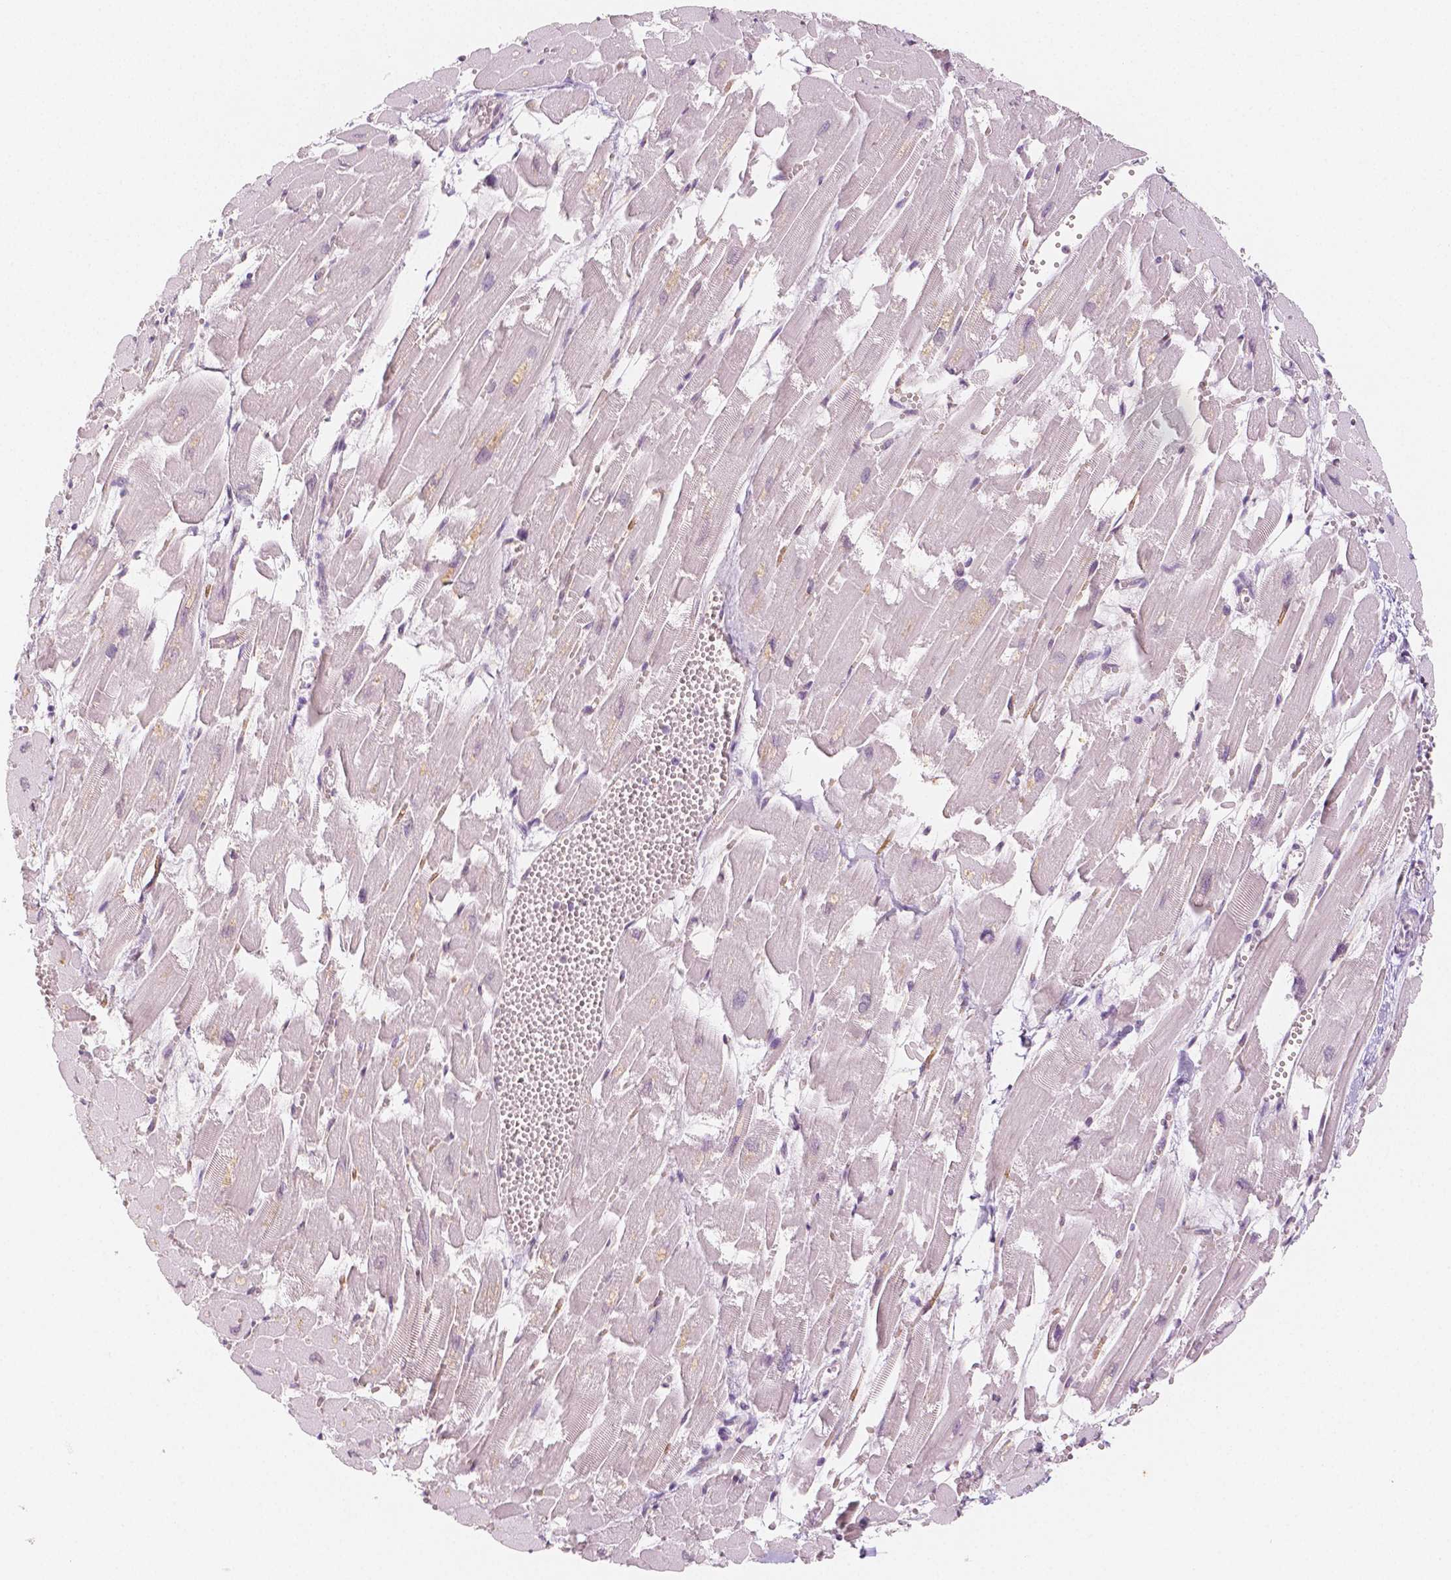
{"staining": {"intensity": "moderate", "quantity": "<25%", "location": "nuclear"}, "tissue": "heart muscle", "cell_type": "Cardiomyocytes", "image_type": "normal", "snomed": [{"axis": "morphology", "description": "Normal tissue, NOS"}, {"axis": "topography", "description": "Heart"}], "caption": "Human heart muscle stained with a brown dye displays moderate nuclear positive expression in about <25% of cardiomyocytes.", "gene": "KDM5B", "patient": {"sex": "female", "age": 52}}